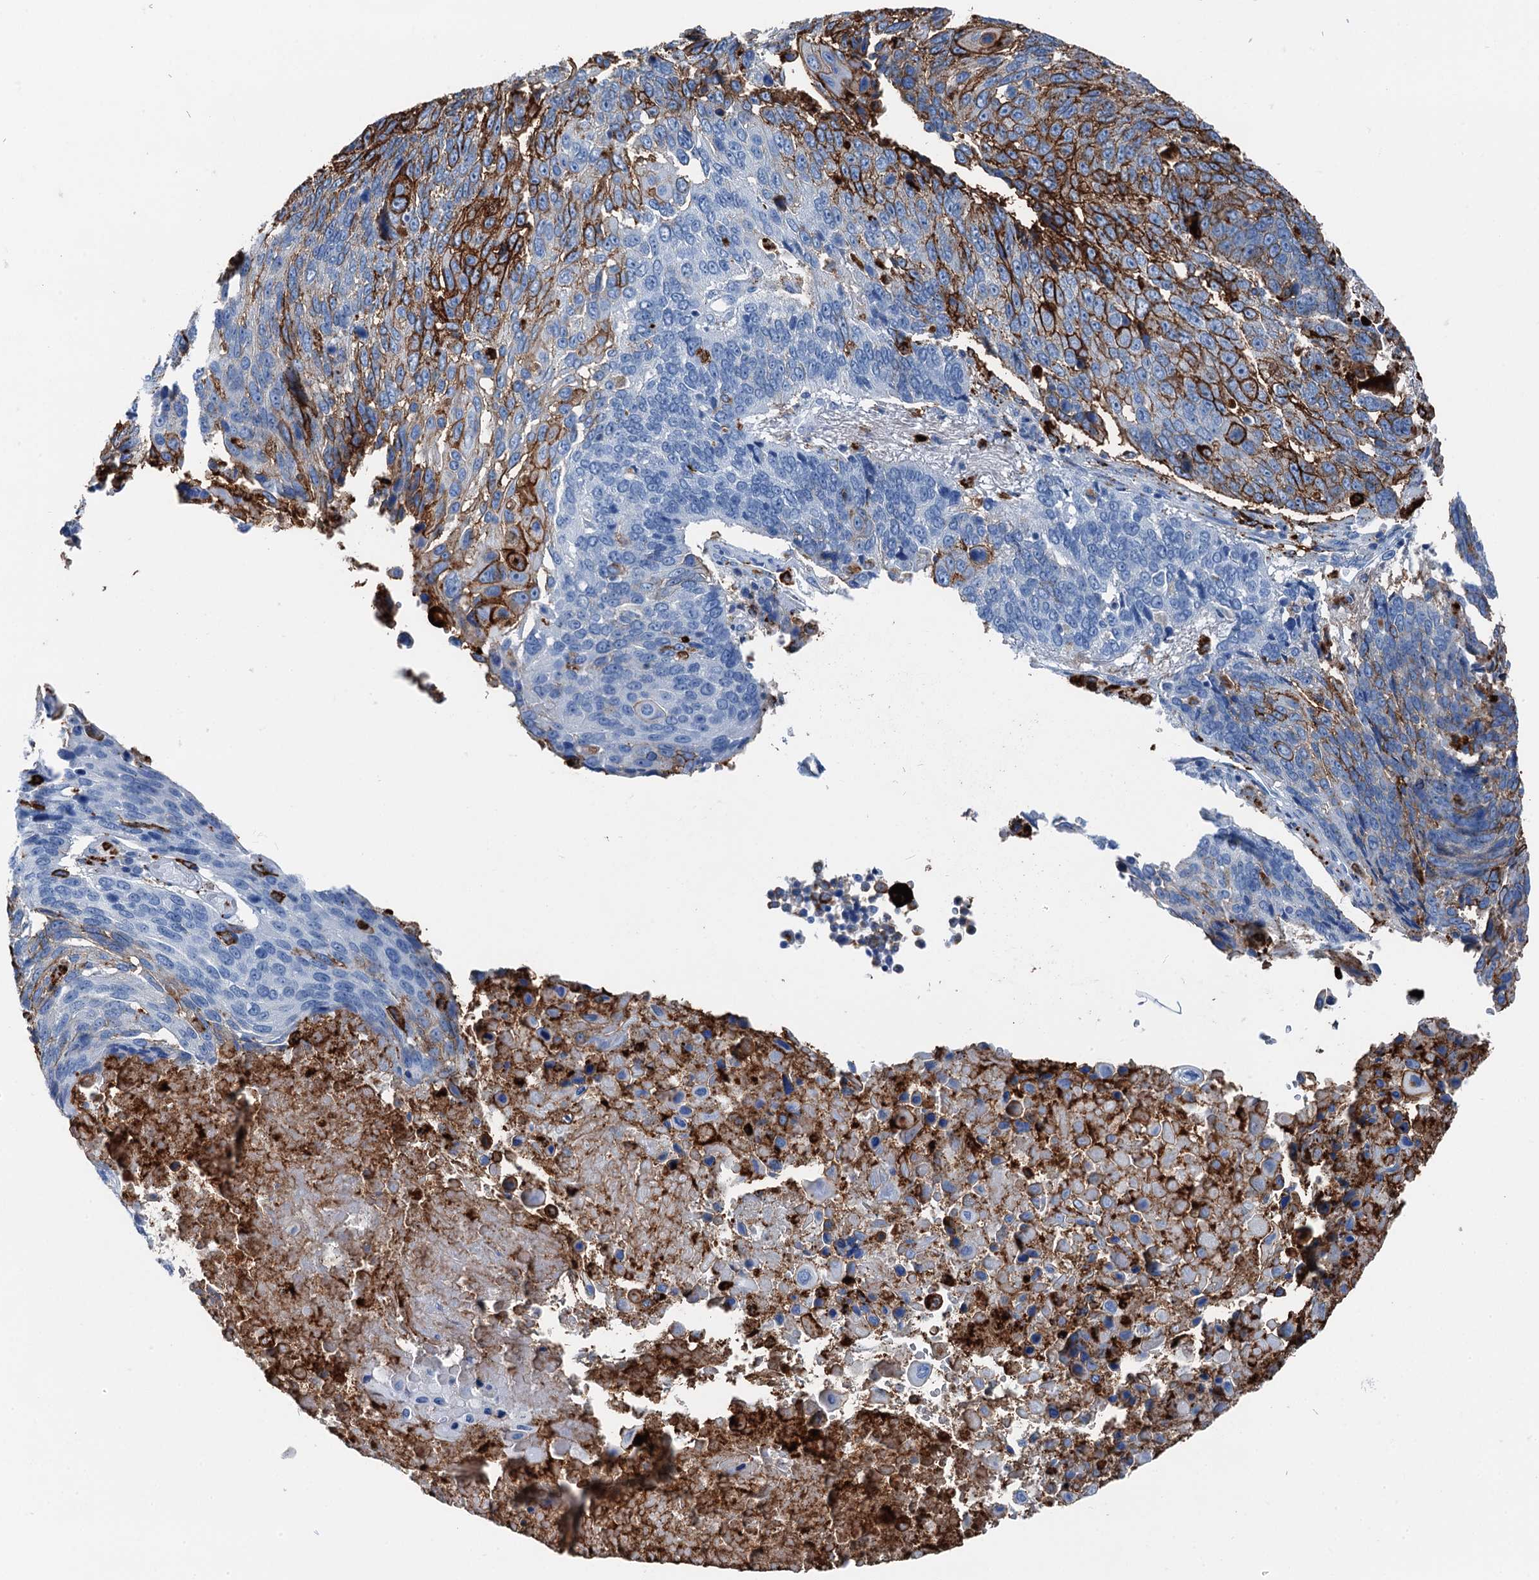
{"staining": {"intensity": "strong", "quantity": "<25%", "location": "cytoplasmic/membranous"}, "tissue": "lung cancer", "cell_type": "Tumor cells", "image_type": "cancer", "snomed": [{"axis": "morphology", "description": "Squamous cell carcinoma, NOS"}, {"axis": "topography", "description": "Lung"}], "caption": "Protein expression by IHC reveals strong cytoplasmic/membranous expression in approximately <25% of tumor cells in lung cancer (squamous cell carcinoma). Immunohistochemistry (ihc) stains the protein of interest in brown and the nuclei are stained blue.", "gene": "PLAC8", "patient": {"sex": "male", "age": 66}}